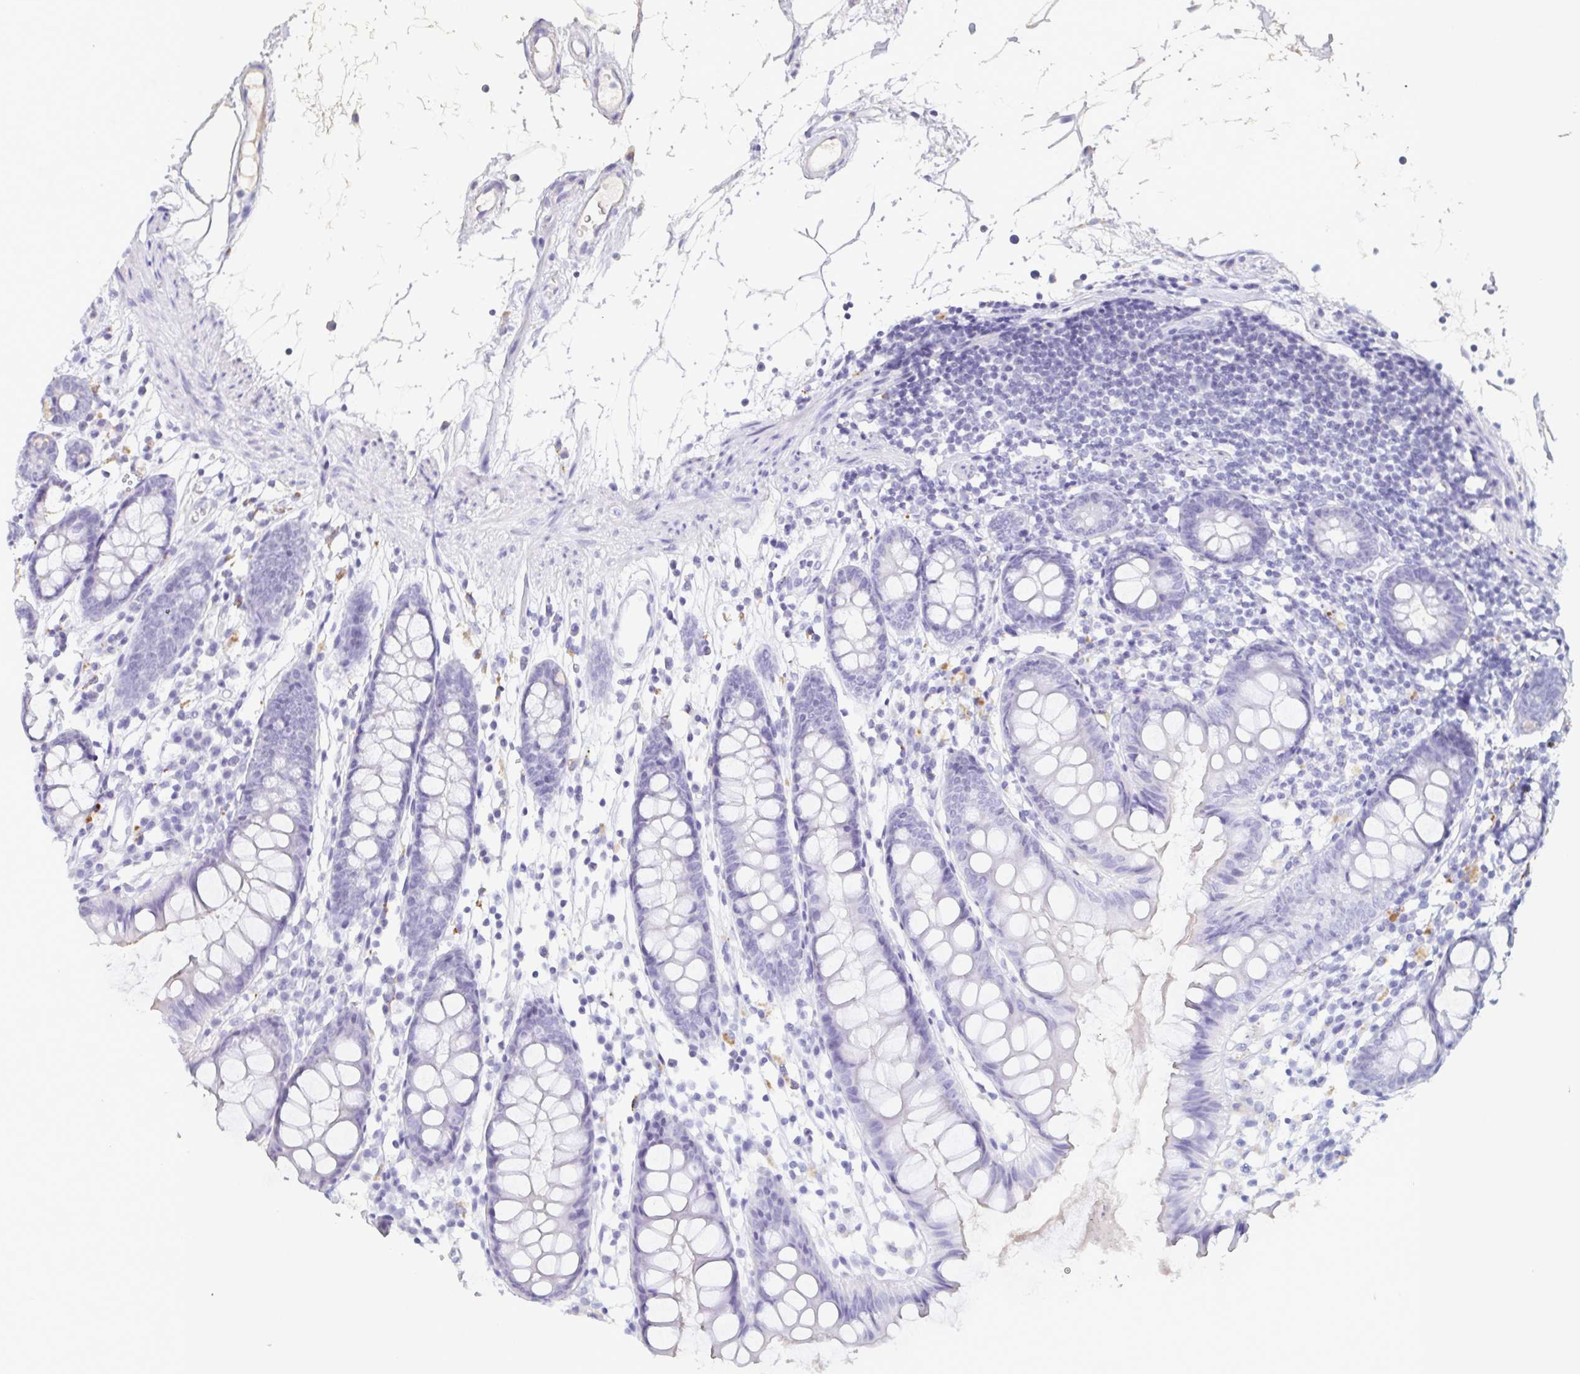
{"staining": {"intensity": "negative", "quantity": "none", "location": "none"}, "tissue": "colon", "cell_type": "Endothelial cells", "image_type": "normal", "snomed": [{"axis": "morphology", "description": "Normal tissue, NOS"}, {"axis": "topography", "description": "Colon"}], "caption": "High power microscopy micrograph of an immunohistochemistry (IHC) photomicrograph of unremarkable colon, revealing no significant positivity in endothelial cells. (Stains: DAB immunohistochemistry (IHC) with hematoxylin counter stain, Microscopy: brightfield microscopy at high magnification).", "gene": "BPIFA2", "patient": {"sex": "female", "age": 84}}